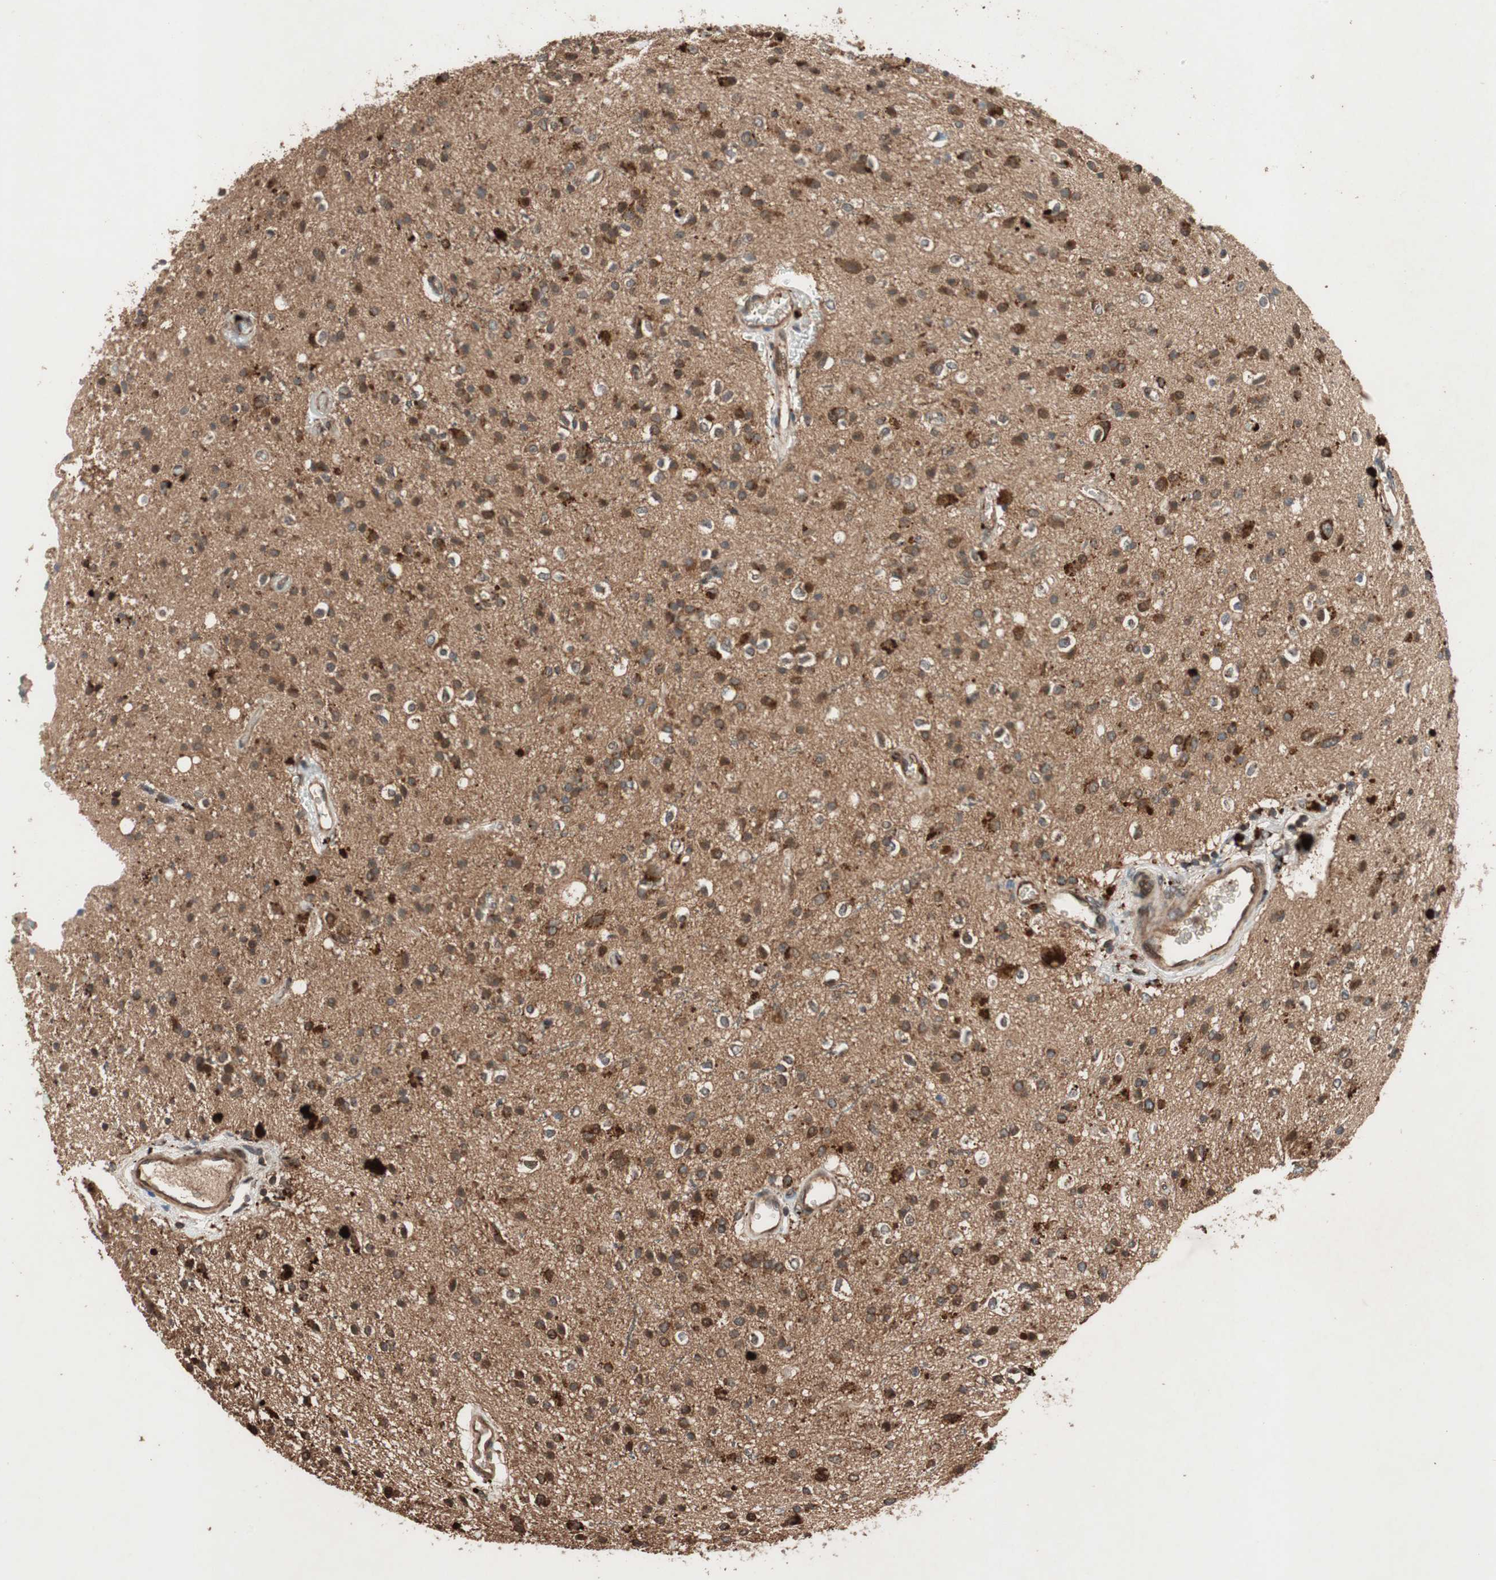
{"staining": {"intensity": "strong", "quantity": ">75%", "location": "cytoplasmic/membranous"}, "tissue": "glioma", "cell_type": "Tumor cells", "image_type": "cancer", "snomed": [{"axis": "morphology", "description": "Glioma, malignant, High grade"}, {"axis": "topography", "description": "Brain"}], "caption": "The photomicrograph demonstrates staining of high-grade glioma (malignant), revealing strong cytoplasmic/membranous protein expression (brown color) within tumor cells.", "gene": "RAB1A", "patient": {"sex": "male", "age": 47}}